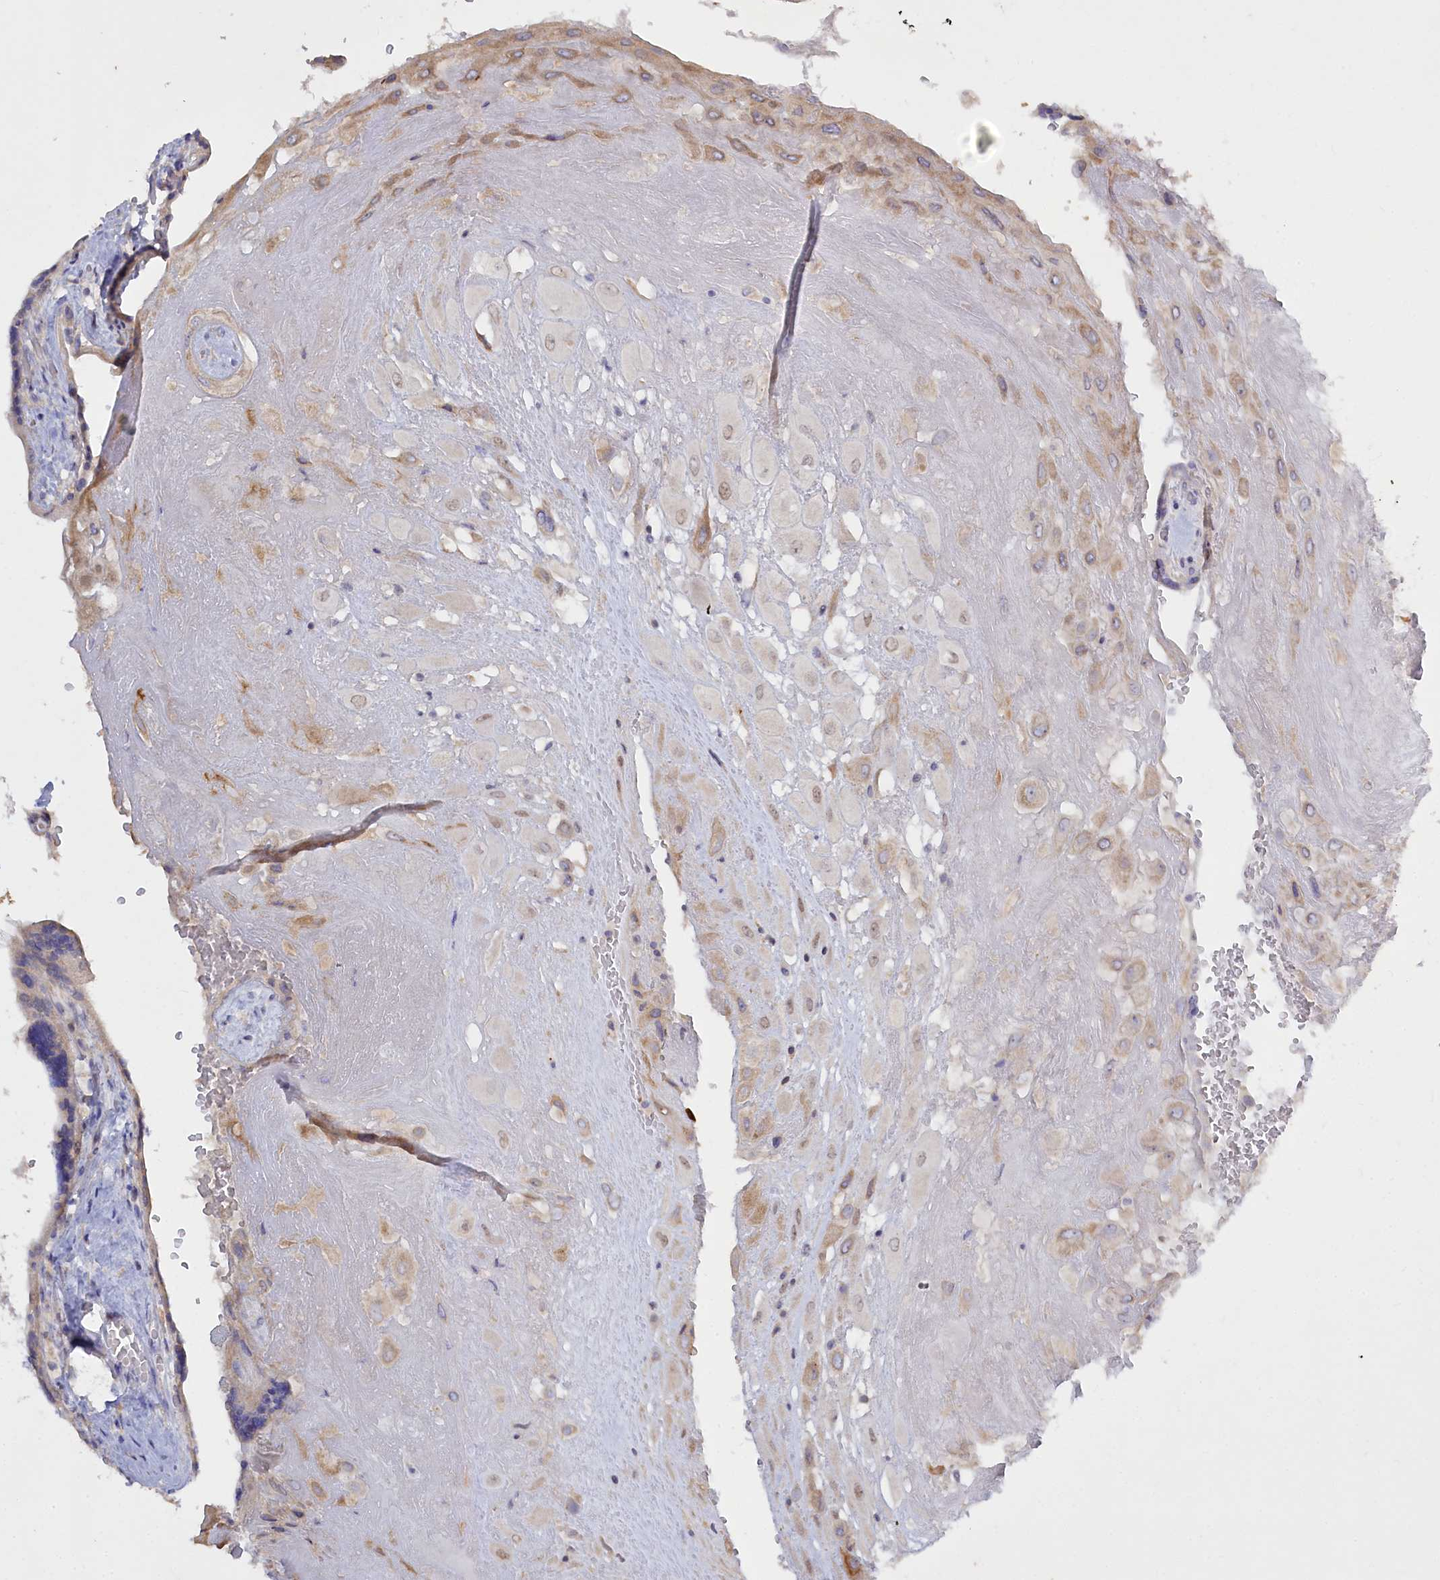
{"staining": {"intensity": "weak", "quantity": ">75%", "location": "cytoplasmic/membranous"}, "tissue": "placenta", "cell_type": "Decidual cells", "image_type": "normal", "snomed": [{"axis": "morphology", "description": "Normal tissue, NOS"}, {"axis": "topography", "description": "Placenta"}], "caption": "The immunohistochemical stain highlights weak cytoplasmic/membranous expression in decidual cells of unremarkable placenta.", "gene": "ABITRAM", "patient": {"sex": "female", "age": 37}}